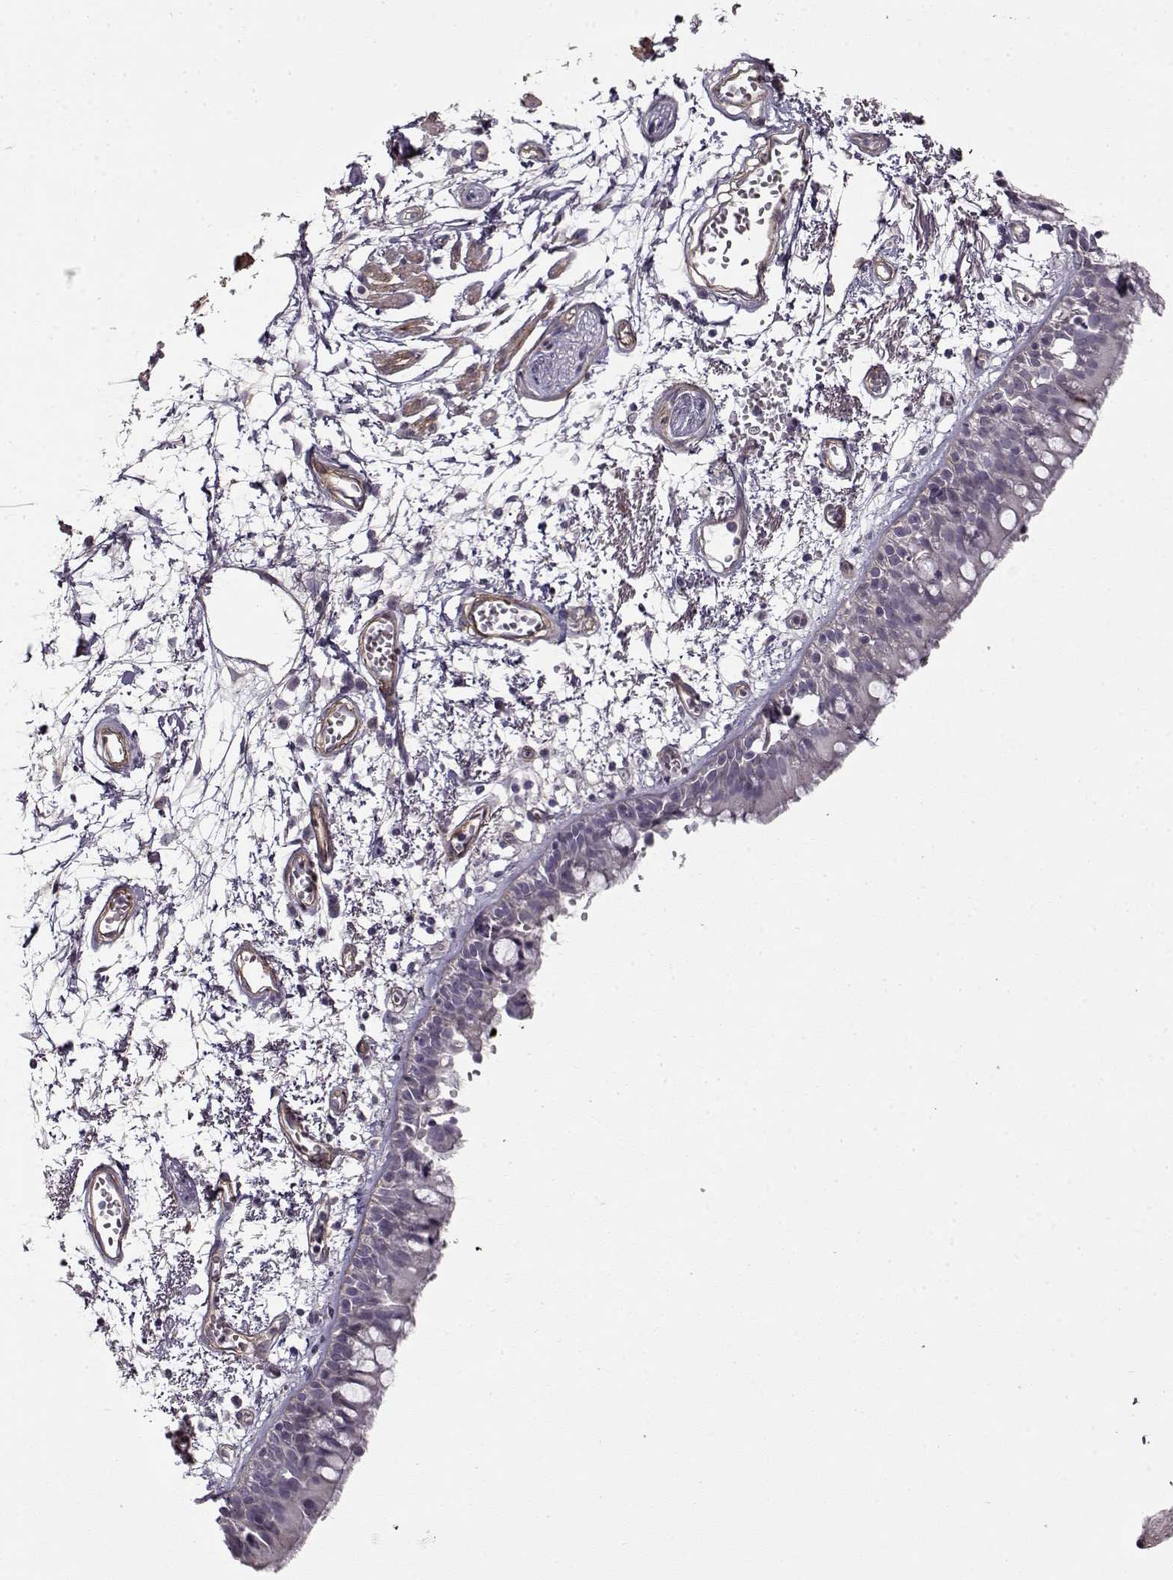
{"staining": {"intensity": "negative", "quantity": "none", "location": "none"}, "tissue": "bronchus", "cell_type": "Respiratory epithelial cells", "image_type": "normal", "snomed": [{"axis": "morphology", "description": "Normal tissue, NOS"}, {"axis": "morphology", "description": "Squamous cell carcinoma, NOS"}, {"axis": "topography", "description": "Cartilage tissue"}, {"axis": "topography", "description": "Bronchus"}, {"axis": "topography", "description": "Lung"}], "caption": "DAB immunohistochemical staining of unremarkable human bronchus shows no significant expression in respiratory epithelial cells.", "gene": "LAMB2", "patient": {"sex": "male", "age": 66}}